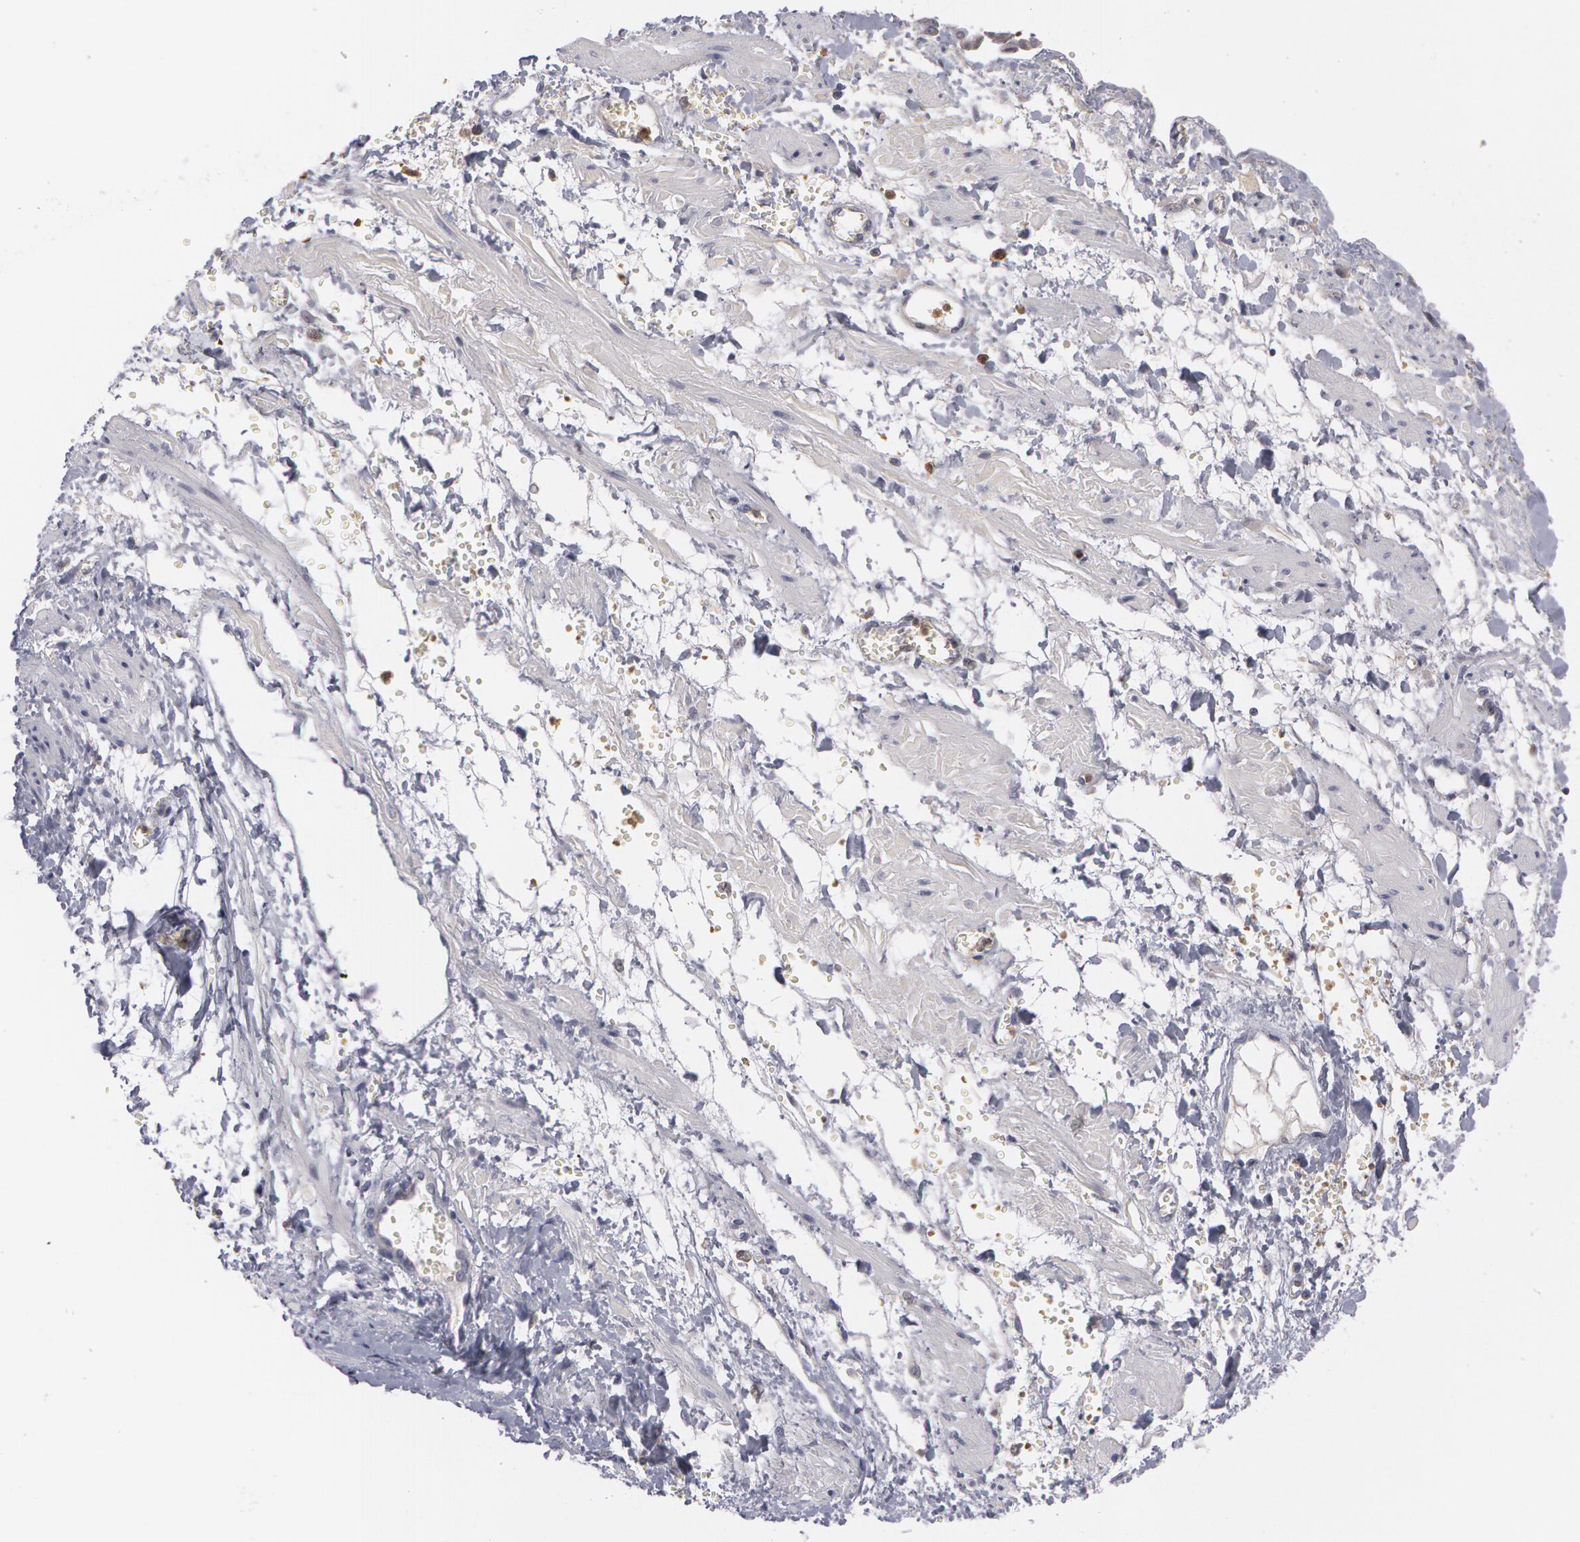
{"staining": {"intensity": "weak", "quantity": "25%-75%", "location": "cytoplasmic/membranous,nuclear"}, "tissue": "ovarian cancer", "cell_type": "Tumor cells", "image_type": "cancer", "snomed": [{"axis": "morphology", "description": "Cystadenocarcinoma, serous, NOS"}, {"axis": "topography", "description": "Ovary"}], "caption": "High-power microscopy captured an IHC histopathology image of ovarian cancer, revealing weak cytoplasmic/membranous and nuclear positivity in approximately 25%-75% of tumor cells. (IHC, brightfield microscopy, high magnification).", "gene": "CAT", "patient": {"sex": "female", "age": 71}}